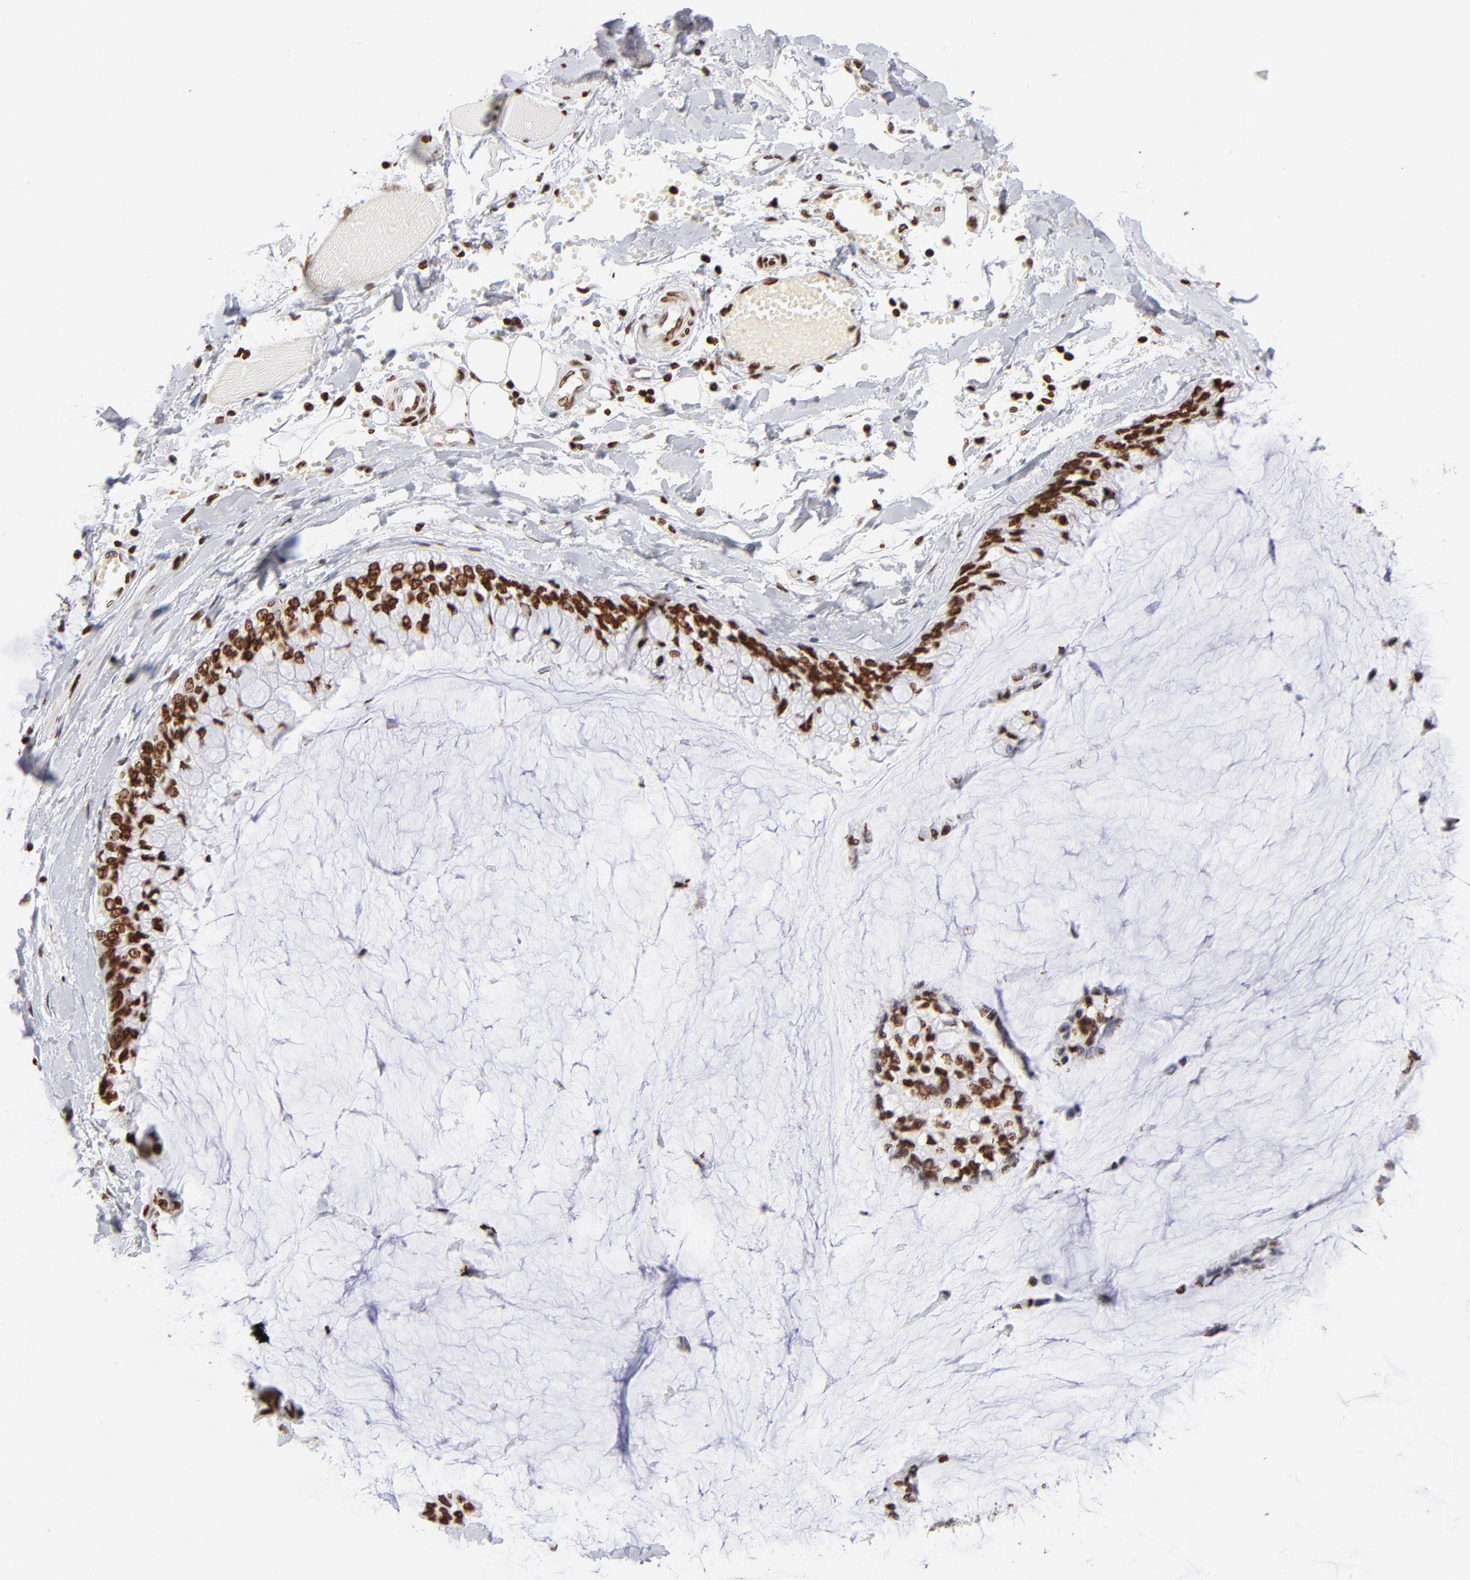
{"staining": {"intensity": "strong", "quantity": ">75%", "location": "nuclear"}, "tissue": "ovarian cancer", "cell_type": "Tumor cells", "image_type": "cancer", "snomed": [{"axis": "morphology", "description": "Cystadenocarcinoma, mucinous, NOS"}, {"axis": "topography", "description": "Ovary"}], "caption": "Brown immunohistochemical staining in human ovarian mucinous cystadenocarcinoma demonstrates strong nuclear staining in approximately >75% of tumor cells. (brown staining indicates protein expression, while blue staining denotes nuclei).", "gene": "RTL4", "patient": {"sex": "female", "age": 39}}